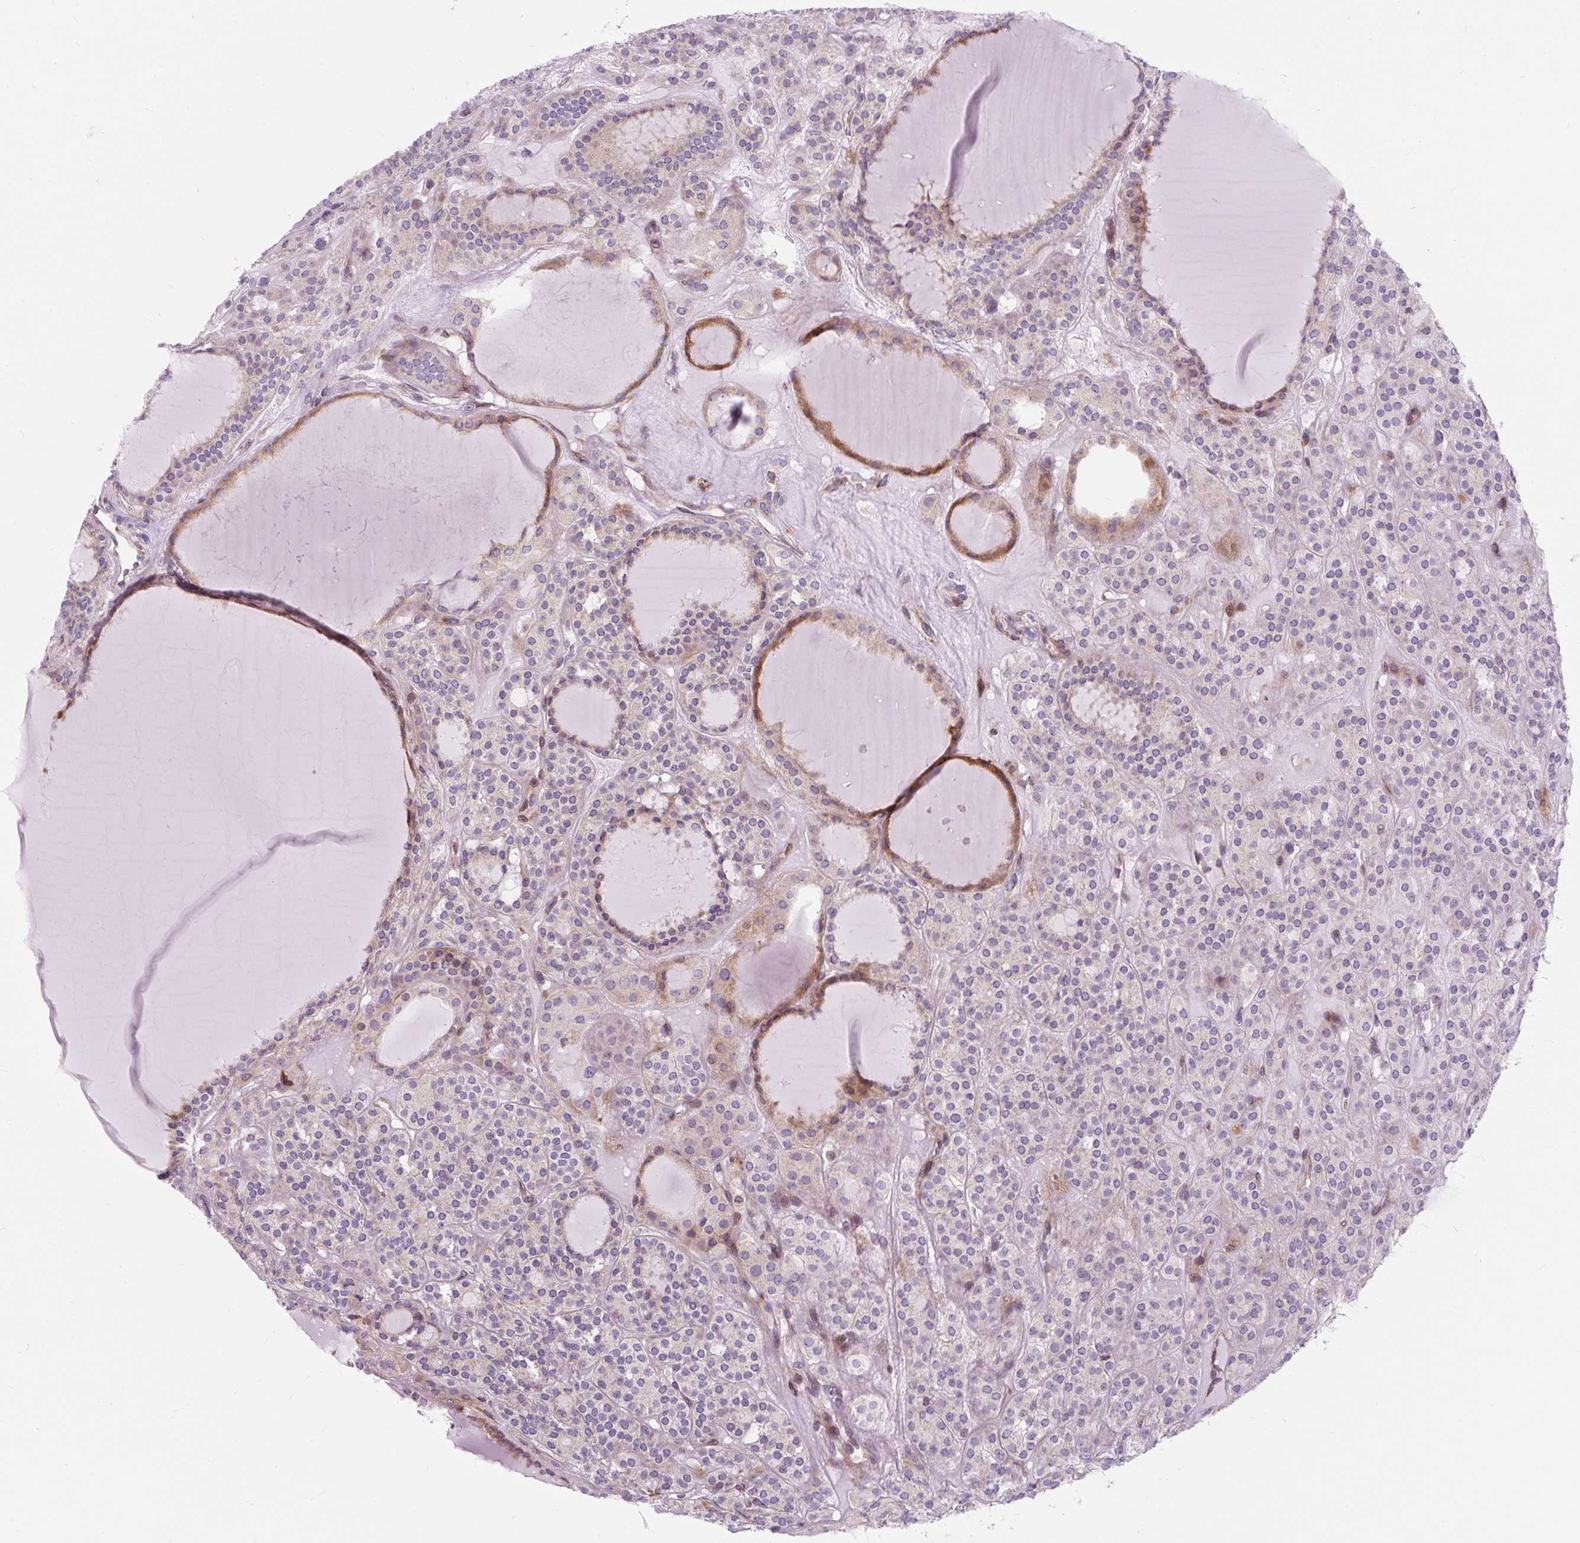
{"staining": {"intensity": "moderate", "quantity": "<25%", "location": "cytoplasmic/membranous"}, "tissue": "thyroid cancer", "cell_type": "Tumor cells", "image_type": "cancer", "snomed": [{"axis": "morphology", "description": "Follicular adenoma carcinoma, NOS"}, {"axis": "topography", "description": "Thyroid gland"}], "caption": "This histopathology image shows thyroid follicular adenoma carcinoma stained with immunohistochemistry (IHC) to label a protein in brown. The cytoplasmic/membranous of tumor cells show moderate positivity for the protein. Nuclei are counter-stained blue.", "gene": "CISD3", "patient": {"sex": "female", "age": 63}}